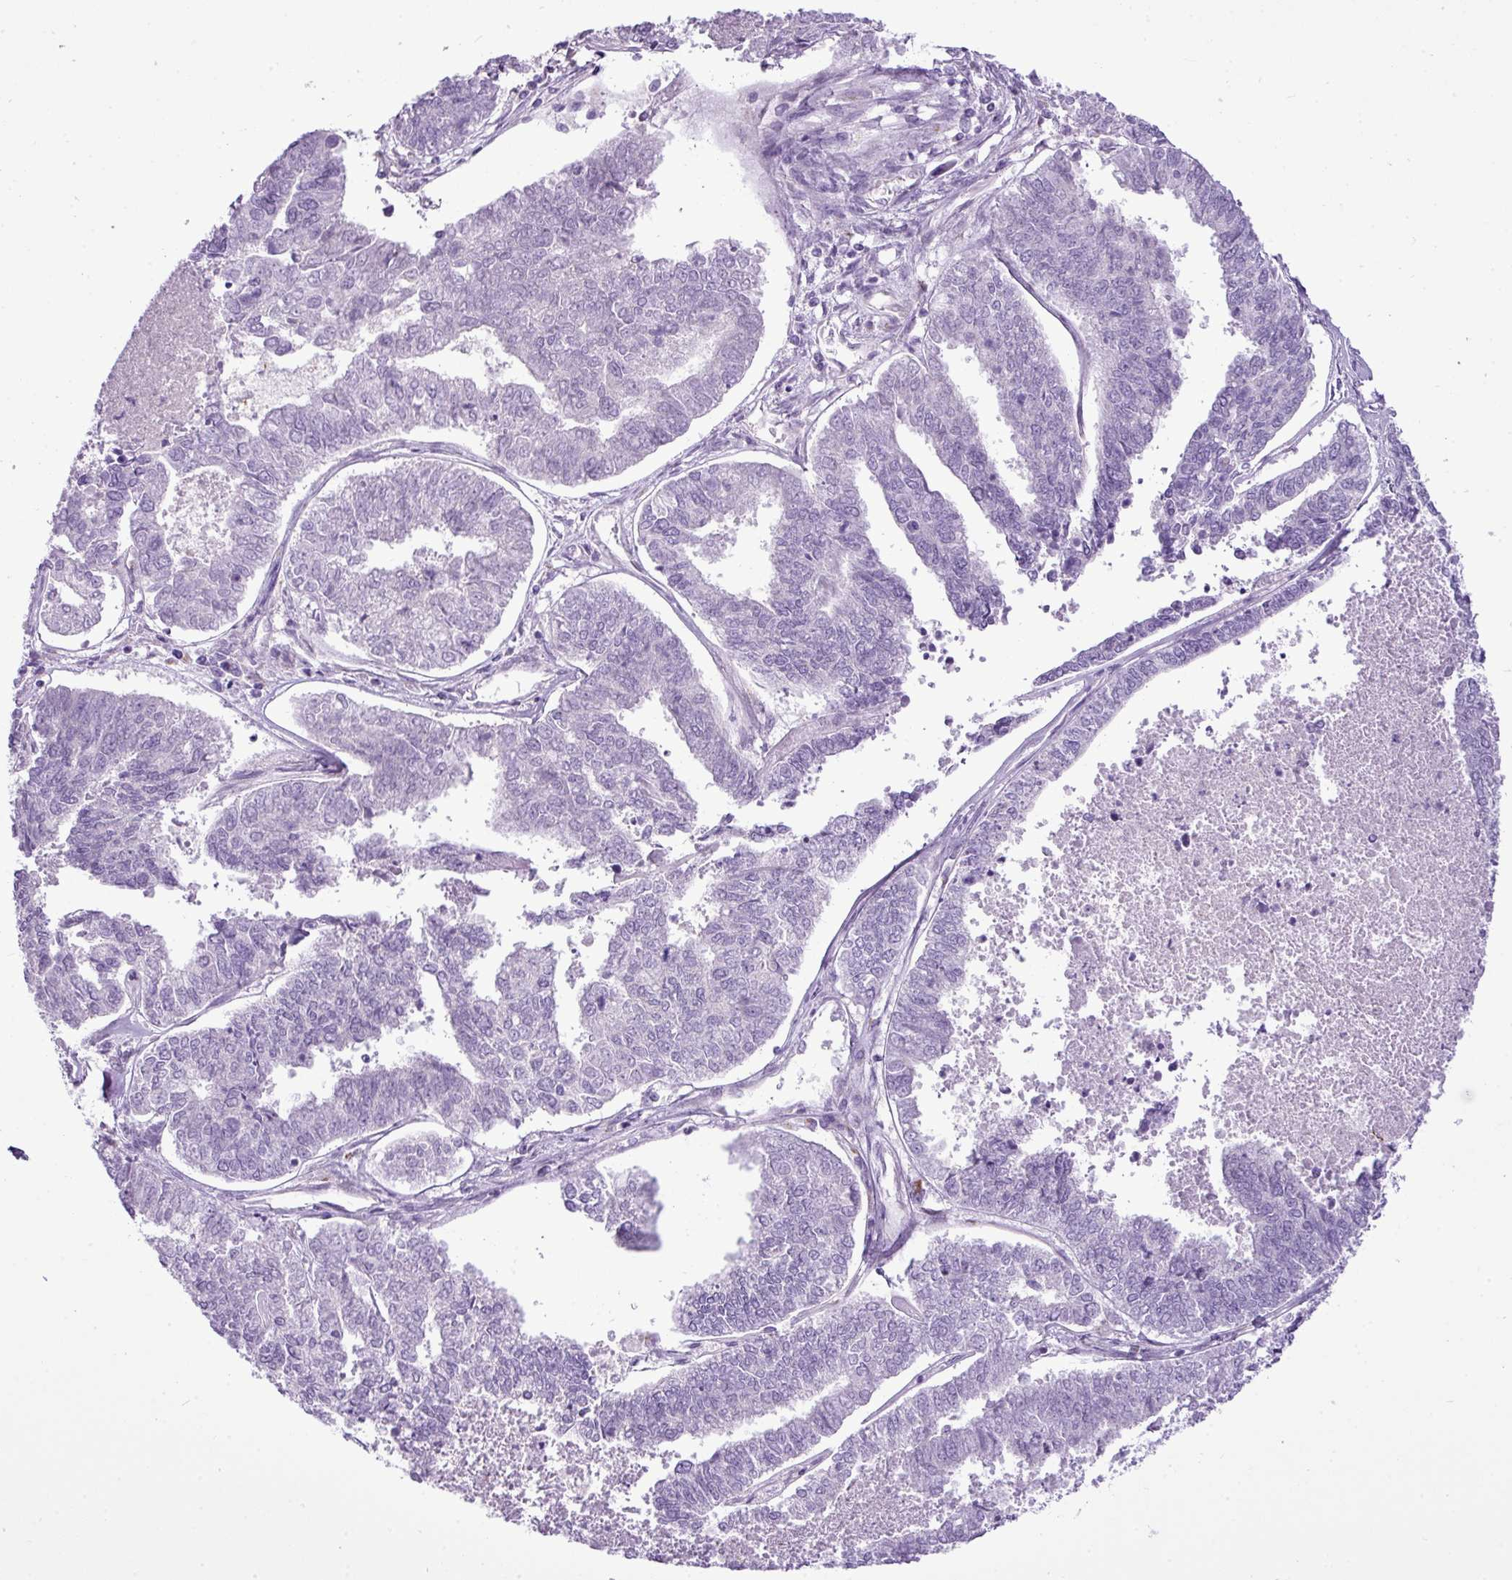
{"staining": {"intensity": "negative", "quantity": "none", "location": "none"}, "tissue": "endometrial cancer", "cell_type": "Tumor cells", "image_type": "cancer", "snomed": [{"axis": "morphology", "description": "Adenocarcinoma, NOS"}, {"axis": "topography", "description": "Endometrium"}], "caption": "Endometrial cancer (adenocarcinoma) was stained to show a protein in brown. There is no significant expression in tumor cells.", "gene": "FAM43A", "patient": {"sex": "female", "age": 73}}